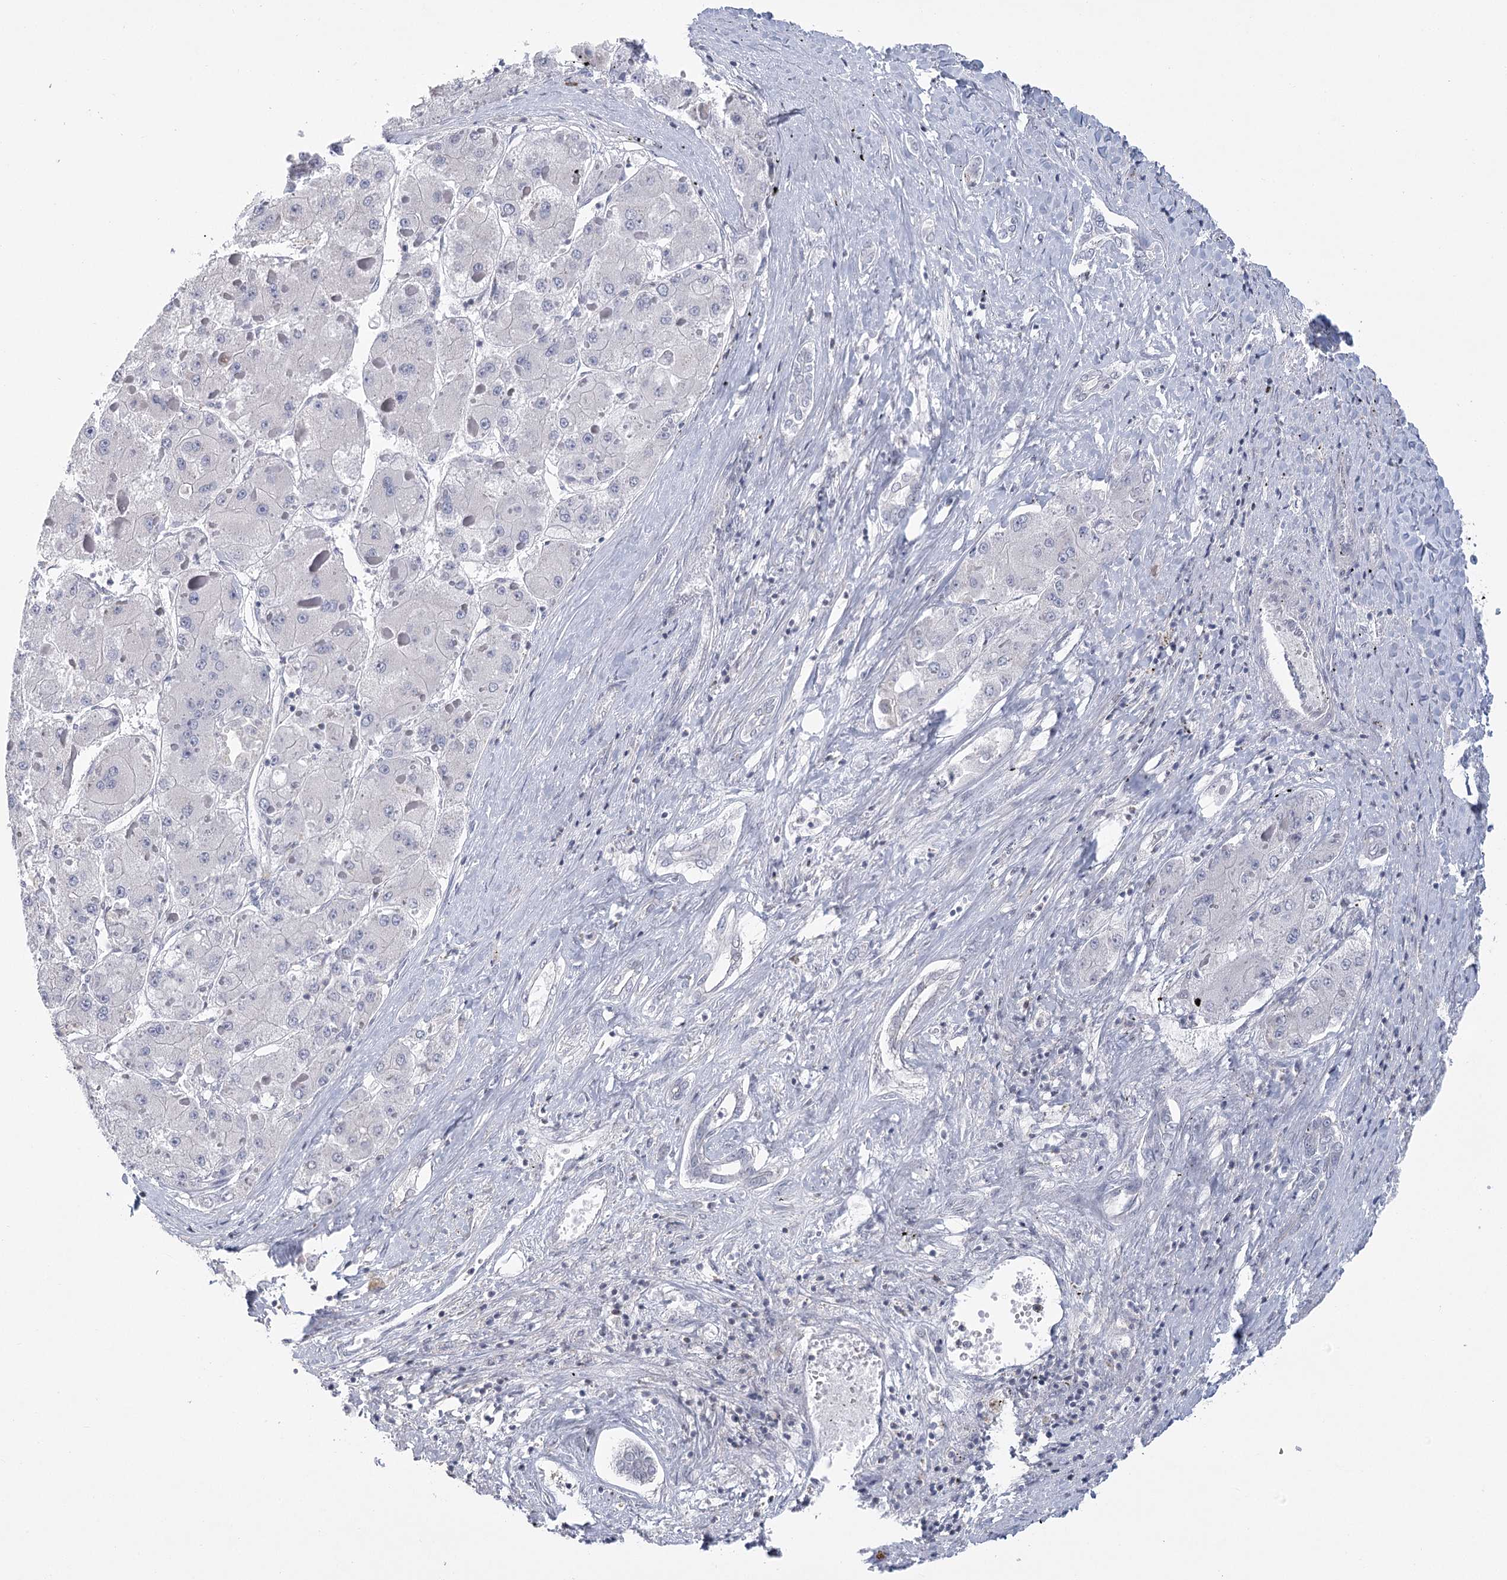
{"staining": {"intensity": "negative", "quantity": "none", "location": "none"}, "tissue": "liver cancer", "cell_type": "Tumor cells", "image_type": "cancer", "snomed": [{"axis": "morphology", "description": "Carcinoma, Hepatocellular, NOS"}, {"axis": "topography", "description": "Liver"}], "caption": "High power microscopy histopathology image of an immunohistochemistry histopathology image of hepatocellular carcinoma (liver), revealing no significant staining in tumor cells. (Brightfield microscopy of DAB (3,3'-diaminobenzidine) immunohistochemistry at high magnification).", "gene": "FAM76B", "patient": {"sex": "female", "age": 73}}